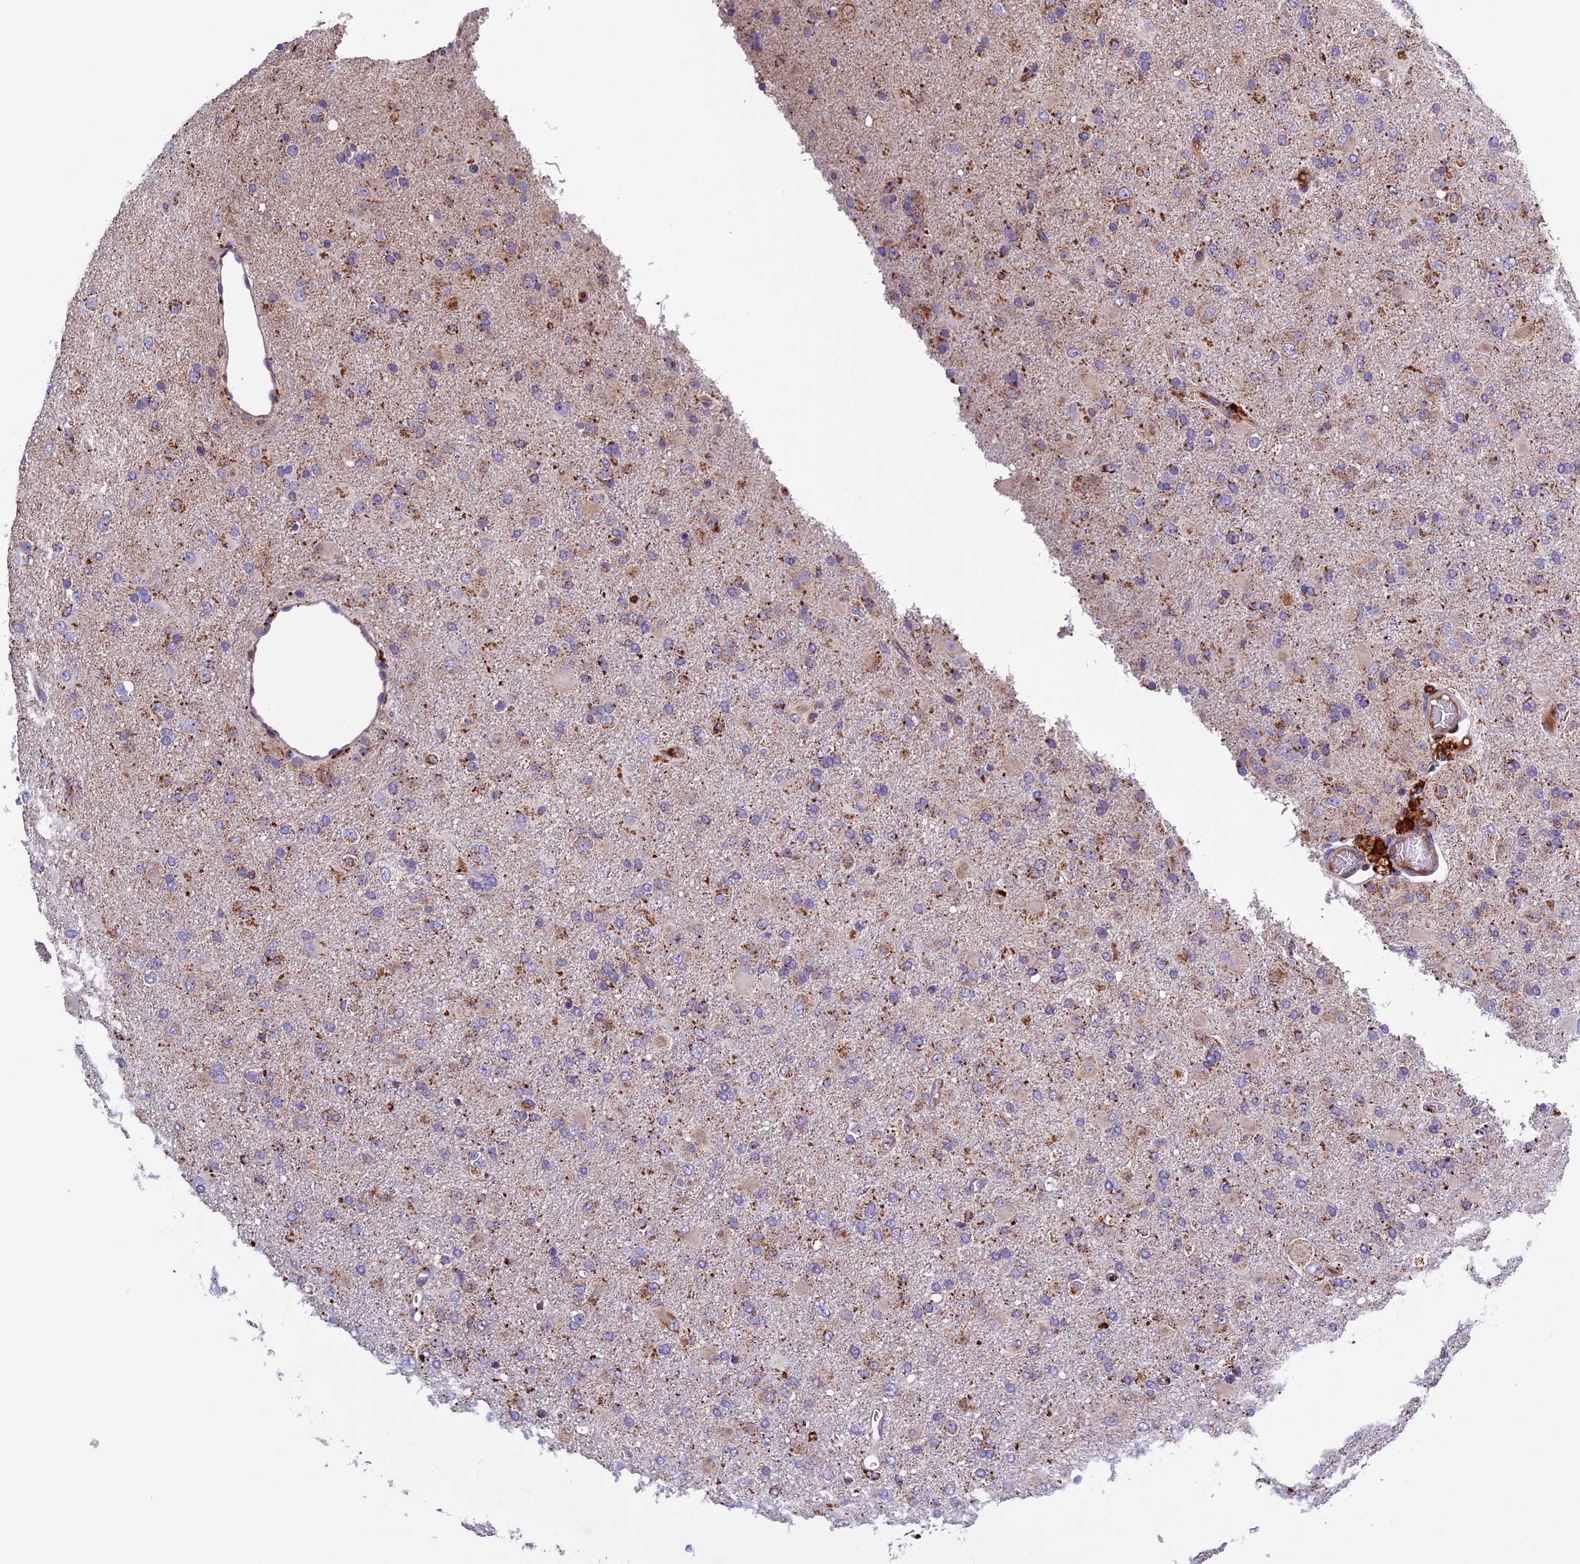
{"staining": {"intensity": "moderate", "quantity": "<25%", "location": "cytoplasmic/membranous"}, "tissue": "glioma", "cell_type": "Tumor cells", "image_type": "cancer", "snomed": [{"axis": "morphology", "description": "Glioma, malignant, Low grade"}, {"axis": "topography", "description": "Brain"}], "caption": "Protein staining displays moderate cytoplasmic/membranous expression in about <25% of tumor cells in malignant glioma (low-grade).", "gene": "METTL22", "patient": {"sex": "male", "age": 65}}